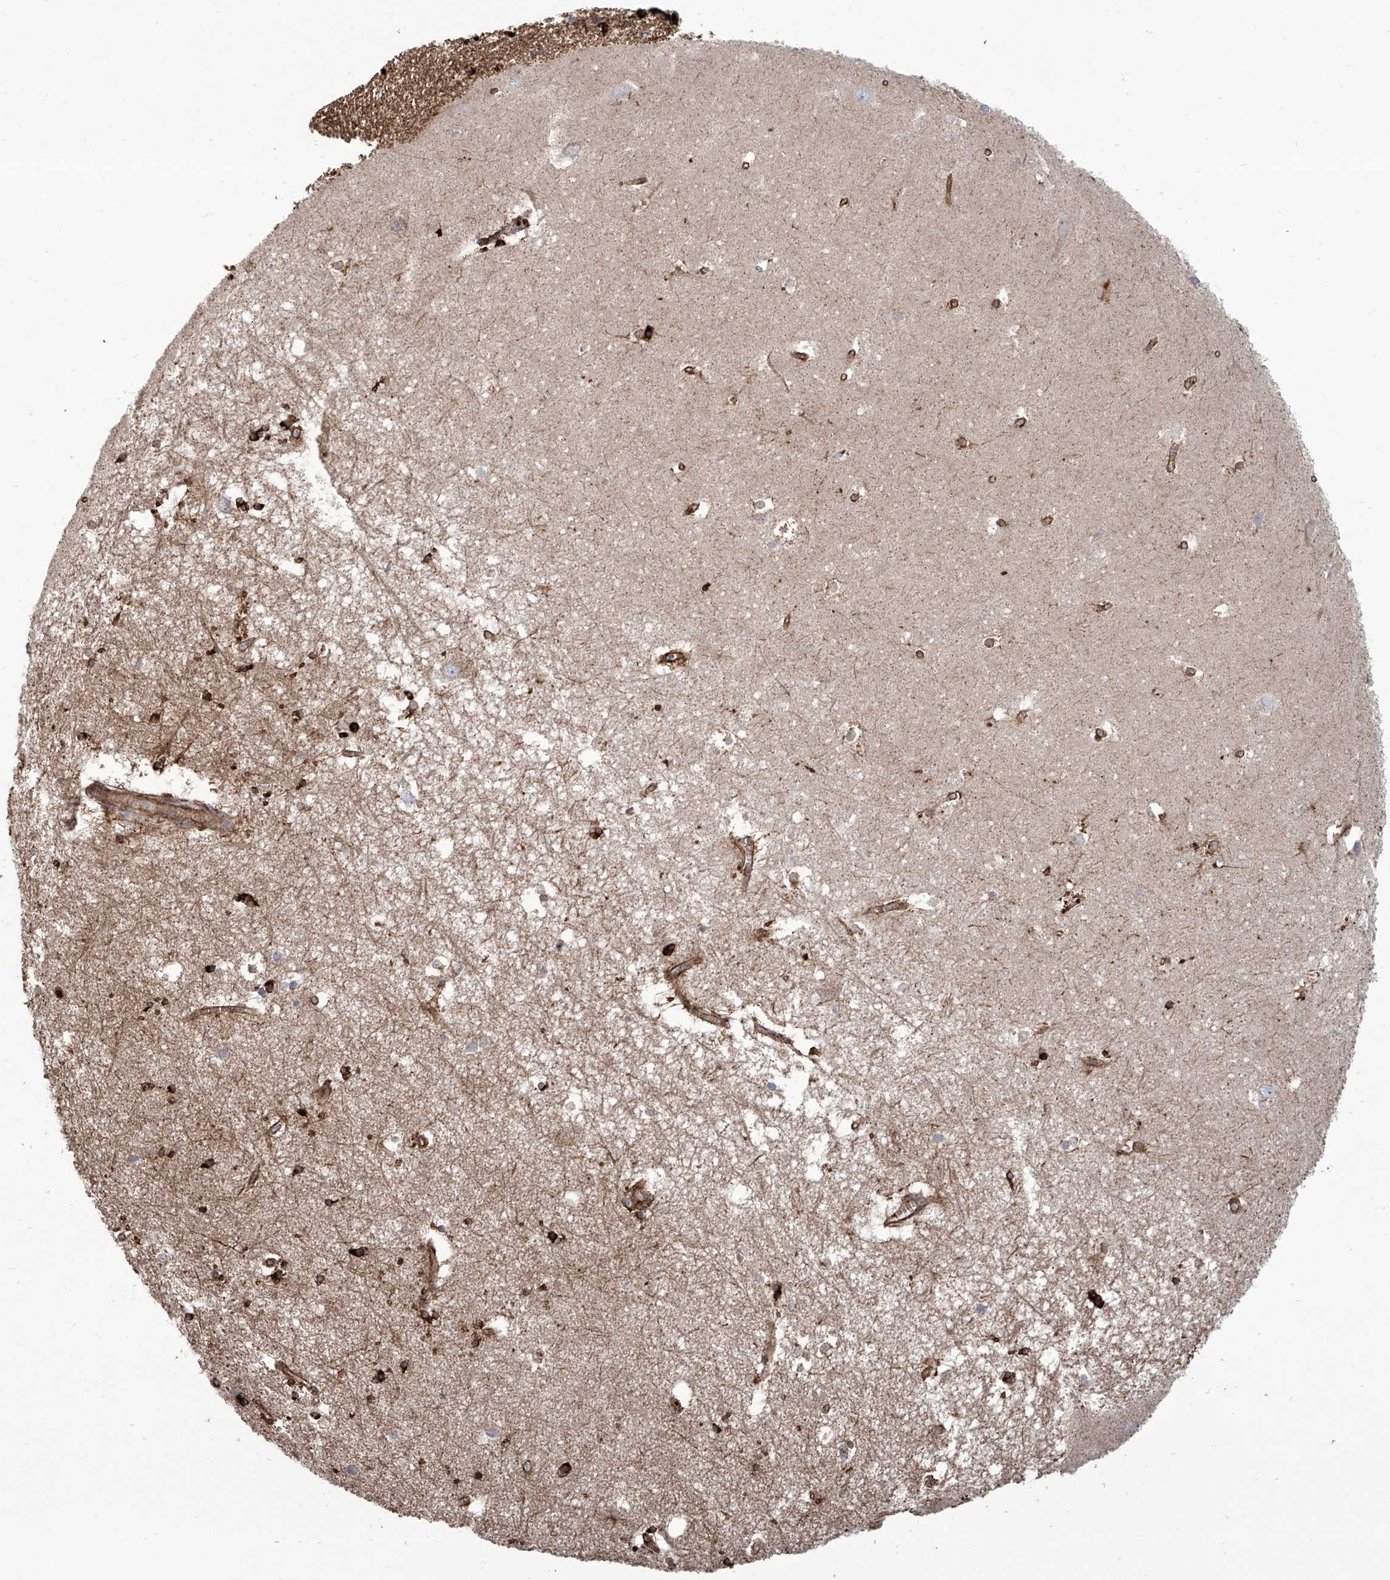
{"staining": {"intensity": "strong", "quantity": "25%-75%", "location": "cytoplasmic/membranous"}, "tissue": "hippocampus", "cell_type": "Glial cells", "image_type": "normal", "snomed": [{"axis": "morphology", "description": "Normal tissue, NOS"}, {"axis": "topography", "description": "Hippocampus"}], "caption": "Immunohistochemical staining of normal hippocampus reveals 25%-75% levels of strong cytoplasmic/membranous protein expression in approximately 25%-75% of glial cells. The staining was performed using DAB, with brown indicating positive protein expression. Nuclei are stained blue with hematoxylin.", "gene": "APAF1", "patient": {"sex": "female", "age": 64}}